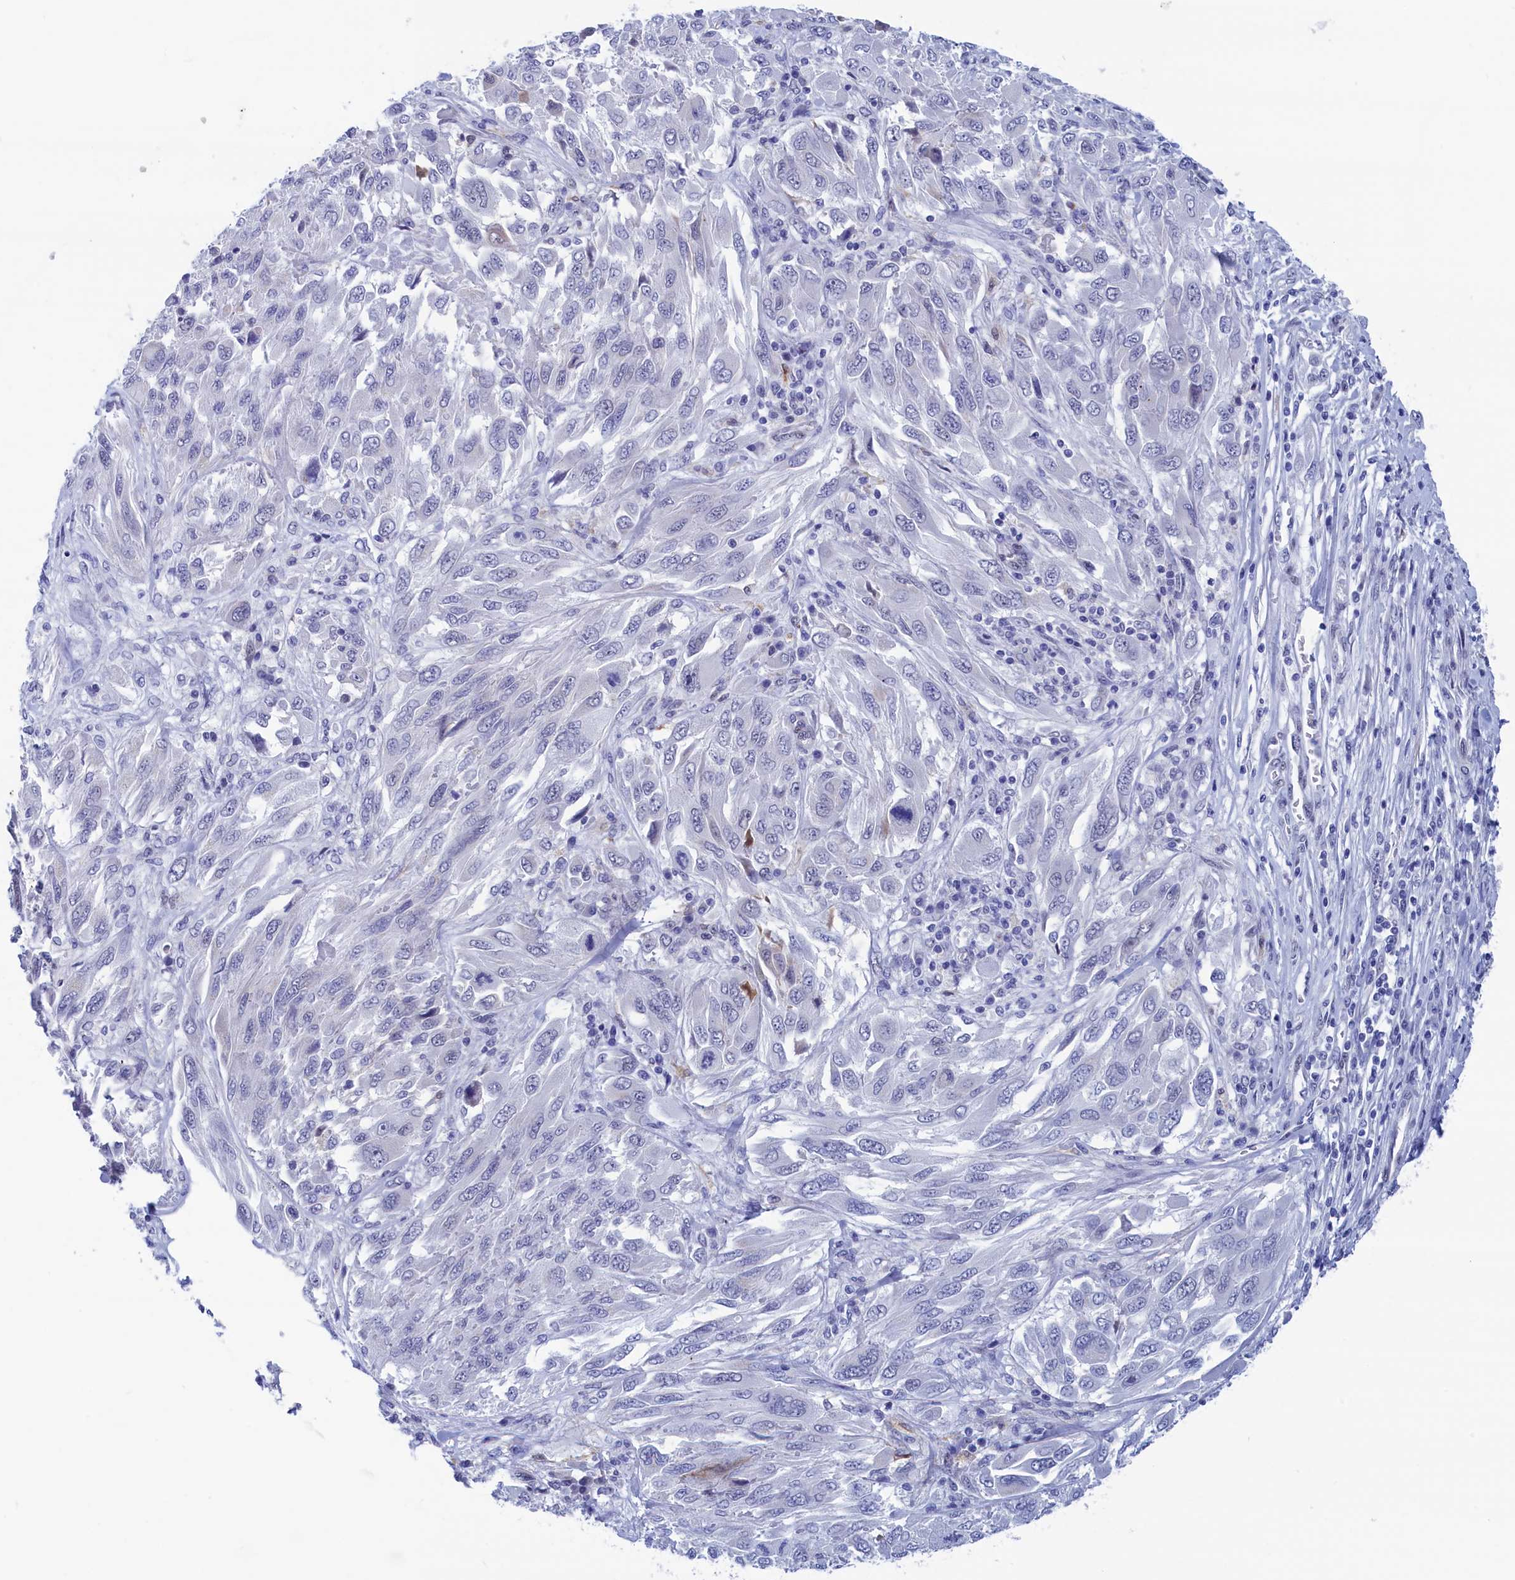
{"staining": {"intensity": "negative", "quantity": "none", "location": "none"}, "tissue": "melanoma", "cell_type": "Tumor cells", "image_type": "cancer", "snomed": [{"axis": "morphology", "description": "Malignant melanoma, NOS"}, {"axis": "topography", "description": "Skin"}], "caption": "Tumor cells are negative for protein expression in human malignant melanoma.", "gene": "WDR83", "patient": {"sex": "female", "age": 91}}